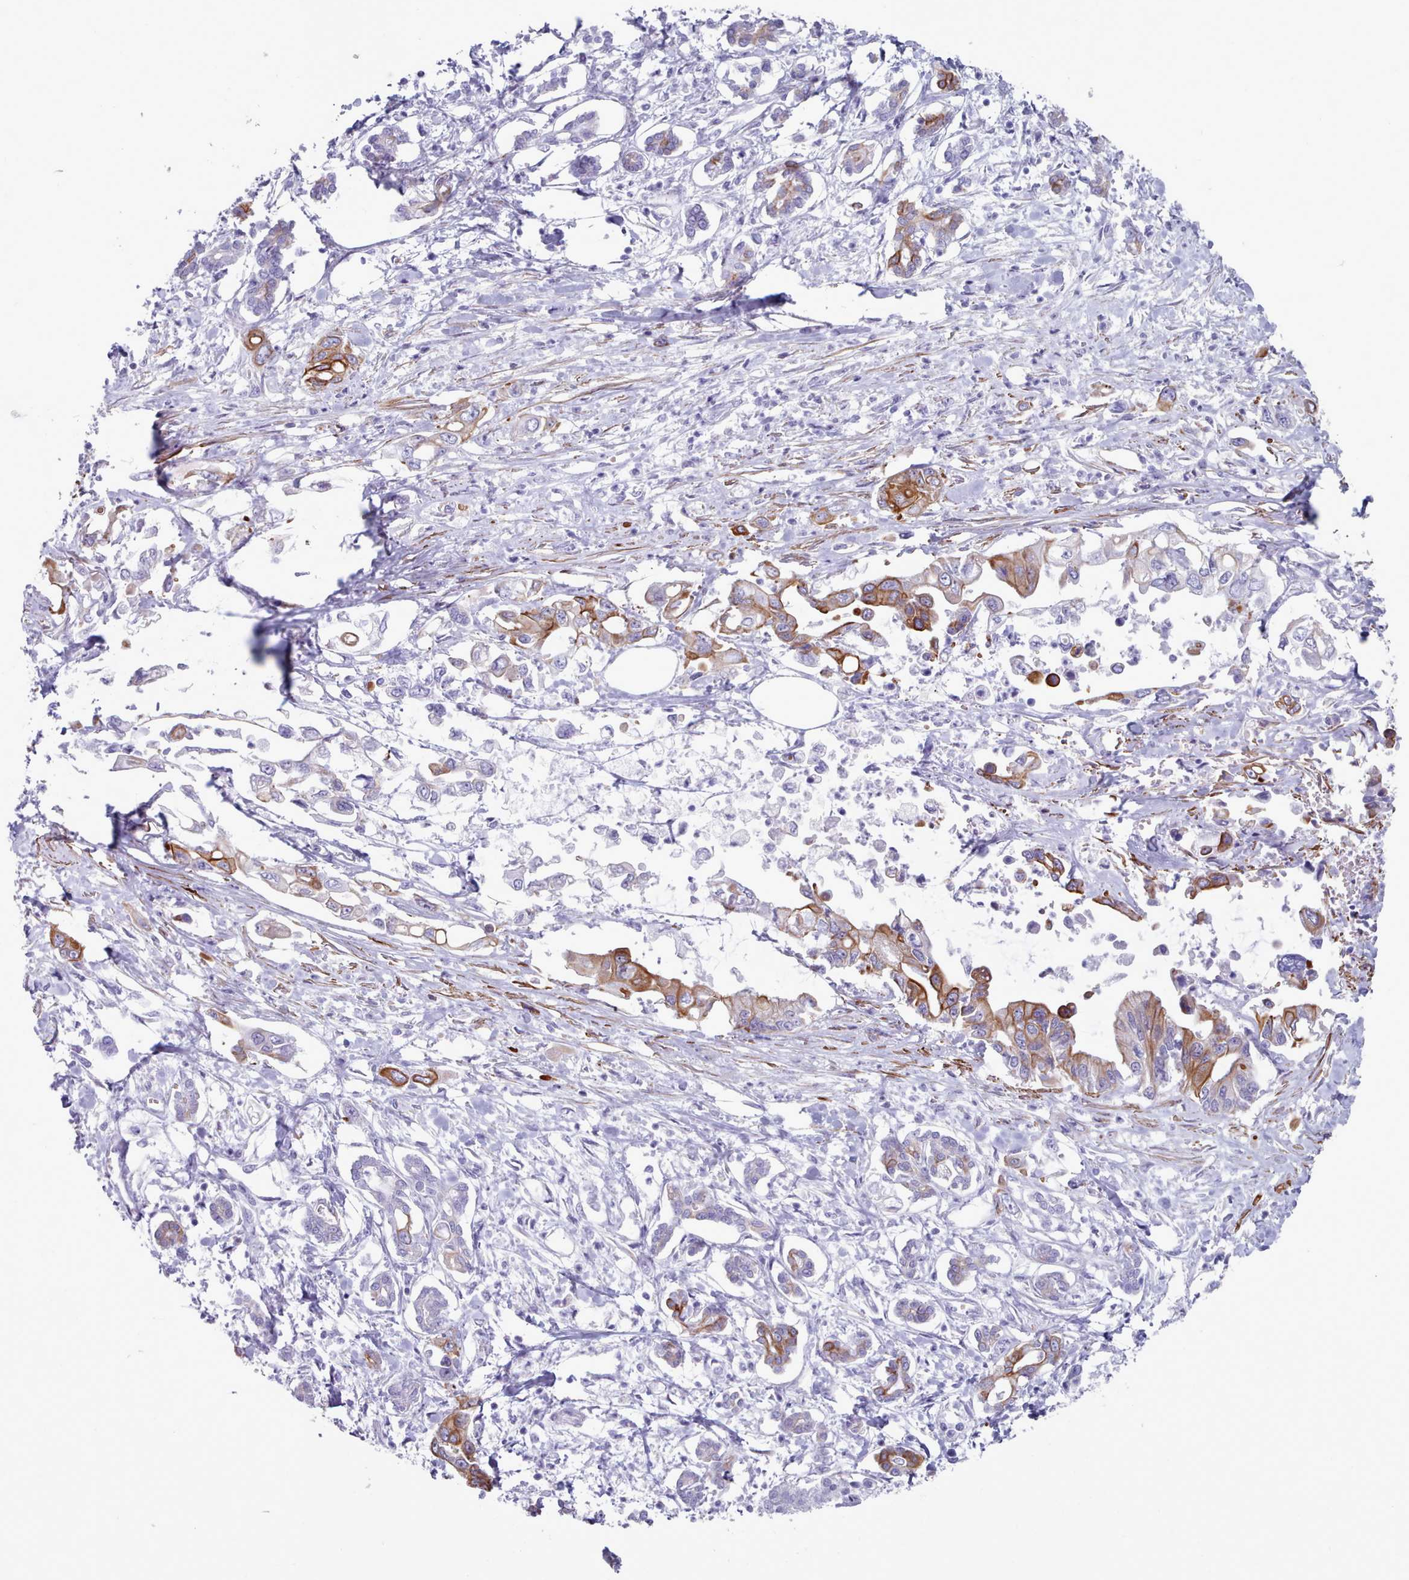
{"staining": {"intensity": "strong", "quantity": "<25%", "location": "cytoplasmic/membranous"}, "tissue": "pancreatic cancer", "cell_type": "Tumor cells", "image_type": "cancer", "snomed": [{"axis": "morphology", "description": "Adenocarcinoma, NOS"}, {"axis": "topography", "description": "Pancreas"}], "caption": "IHC histopathology image of neoplastic tissue: human adenocarcinoma (pancreatic) stained using IHC displays medium levels of strong protein expression localized specifically in the cytoplasmic/membranous of tumor cells, appearing as a cytoplasmic/membranous brown color.", "gene": "FPGS", "patient": {"sex": "male", "age": 61}}